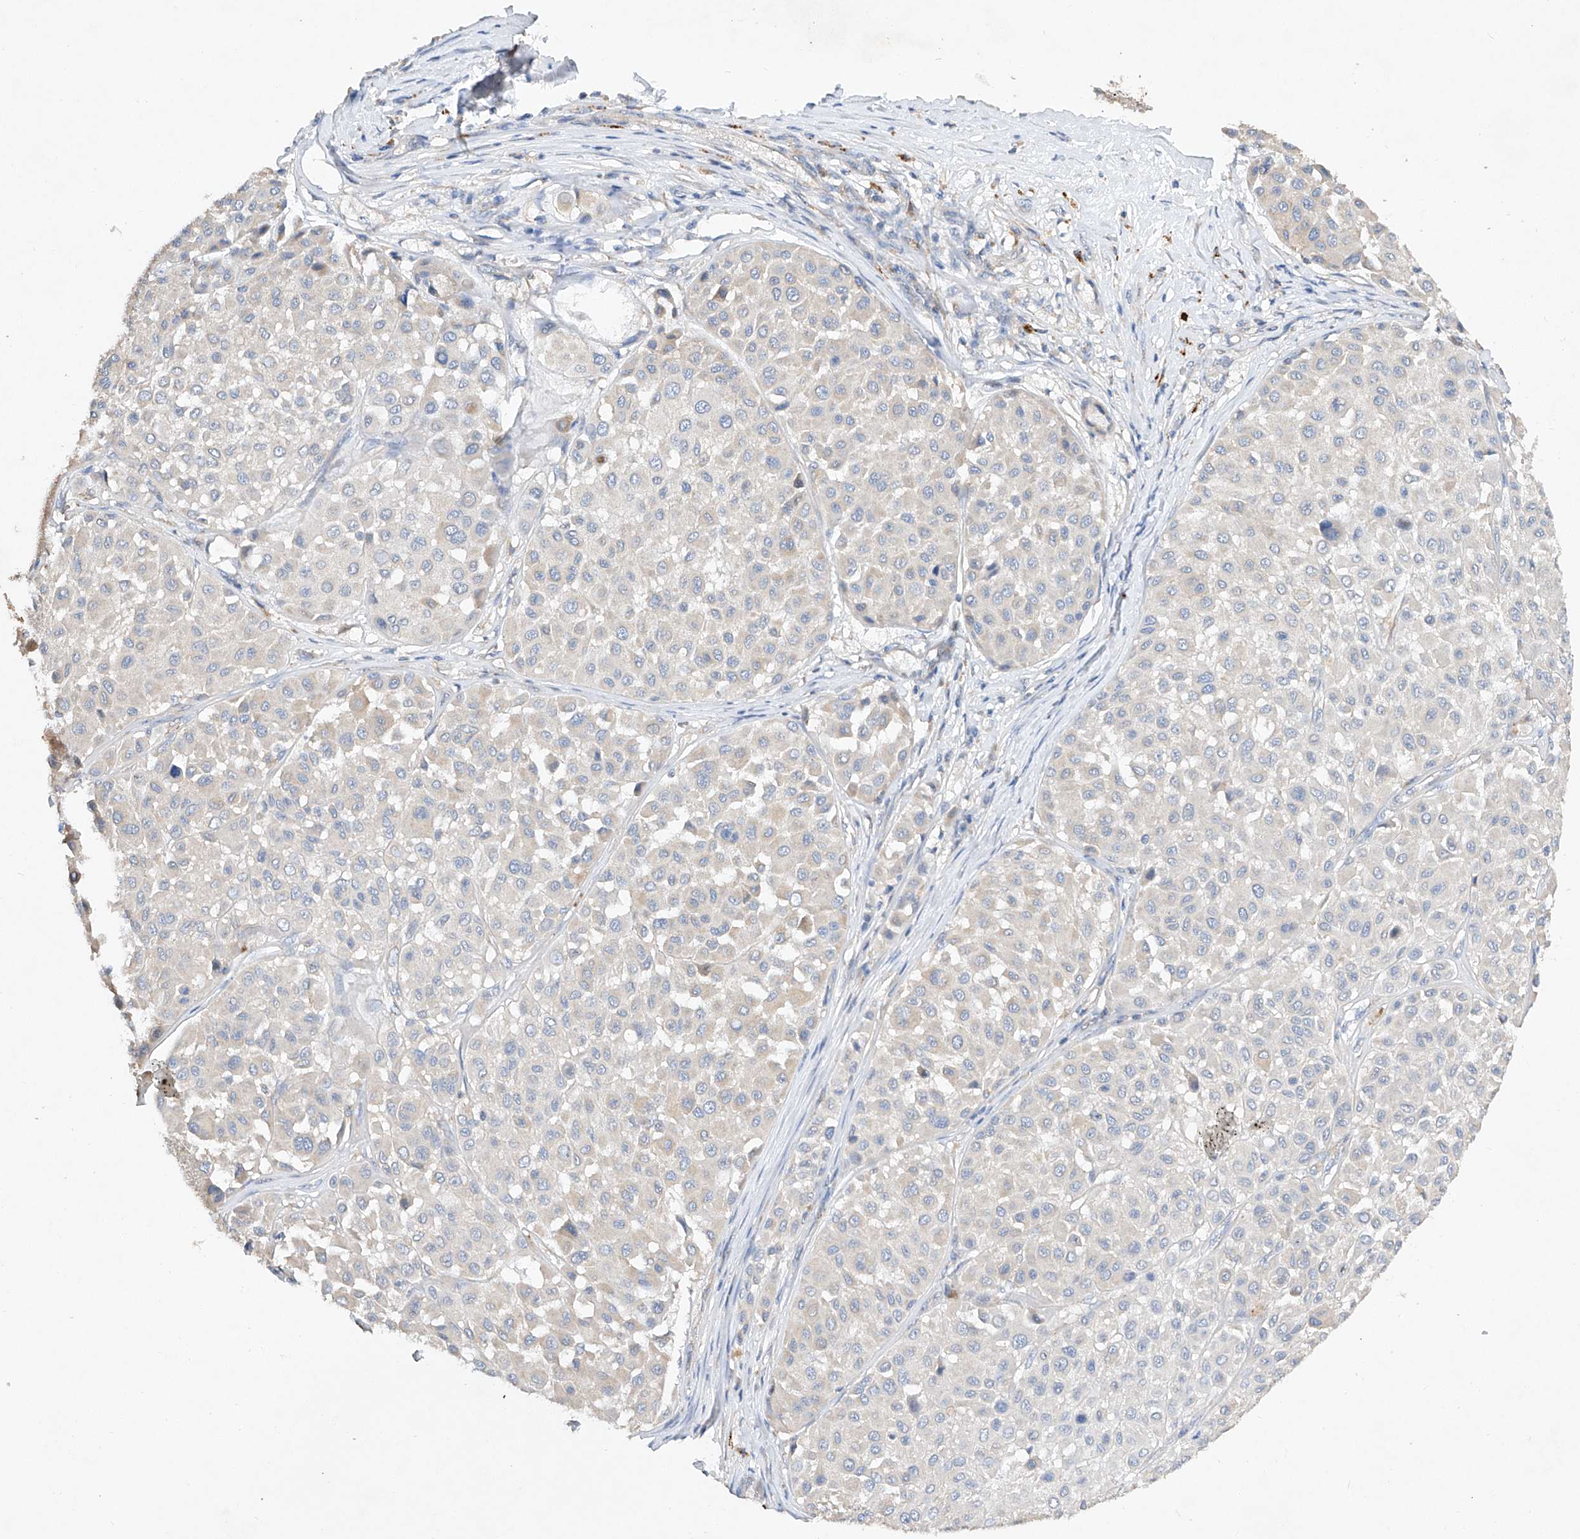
{"staining": {"intensity": "negative", "quantity": "none", "location": "none"}, "tissue": "melanoma", "cell_type": "Tumor cells", "image_type": "cancer", "snomed": [{"axis": "morphology", "description": "Malignant melanoma, Metastatic site"}, {"axis": "topography", "description": "Soft tissue"}], "caption": "Malignant melanoma (metastatic site) was stained to show a protein in brown. There is no significant staining in tumor cells. (DAB (3,3'-diaminobenzidine) immunohistochemistry (IHC), high magnification).", "gene": "AMD1", "patient": {"sex": "male", "age": 41}}